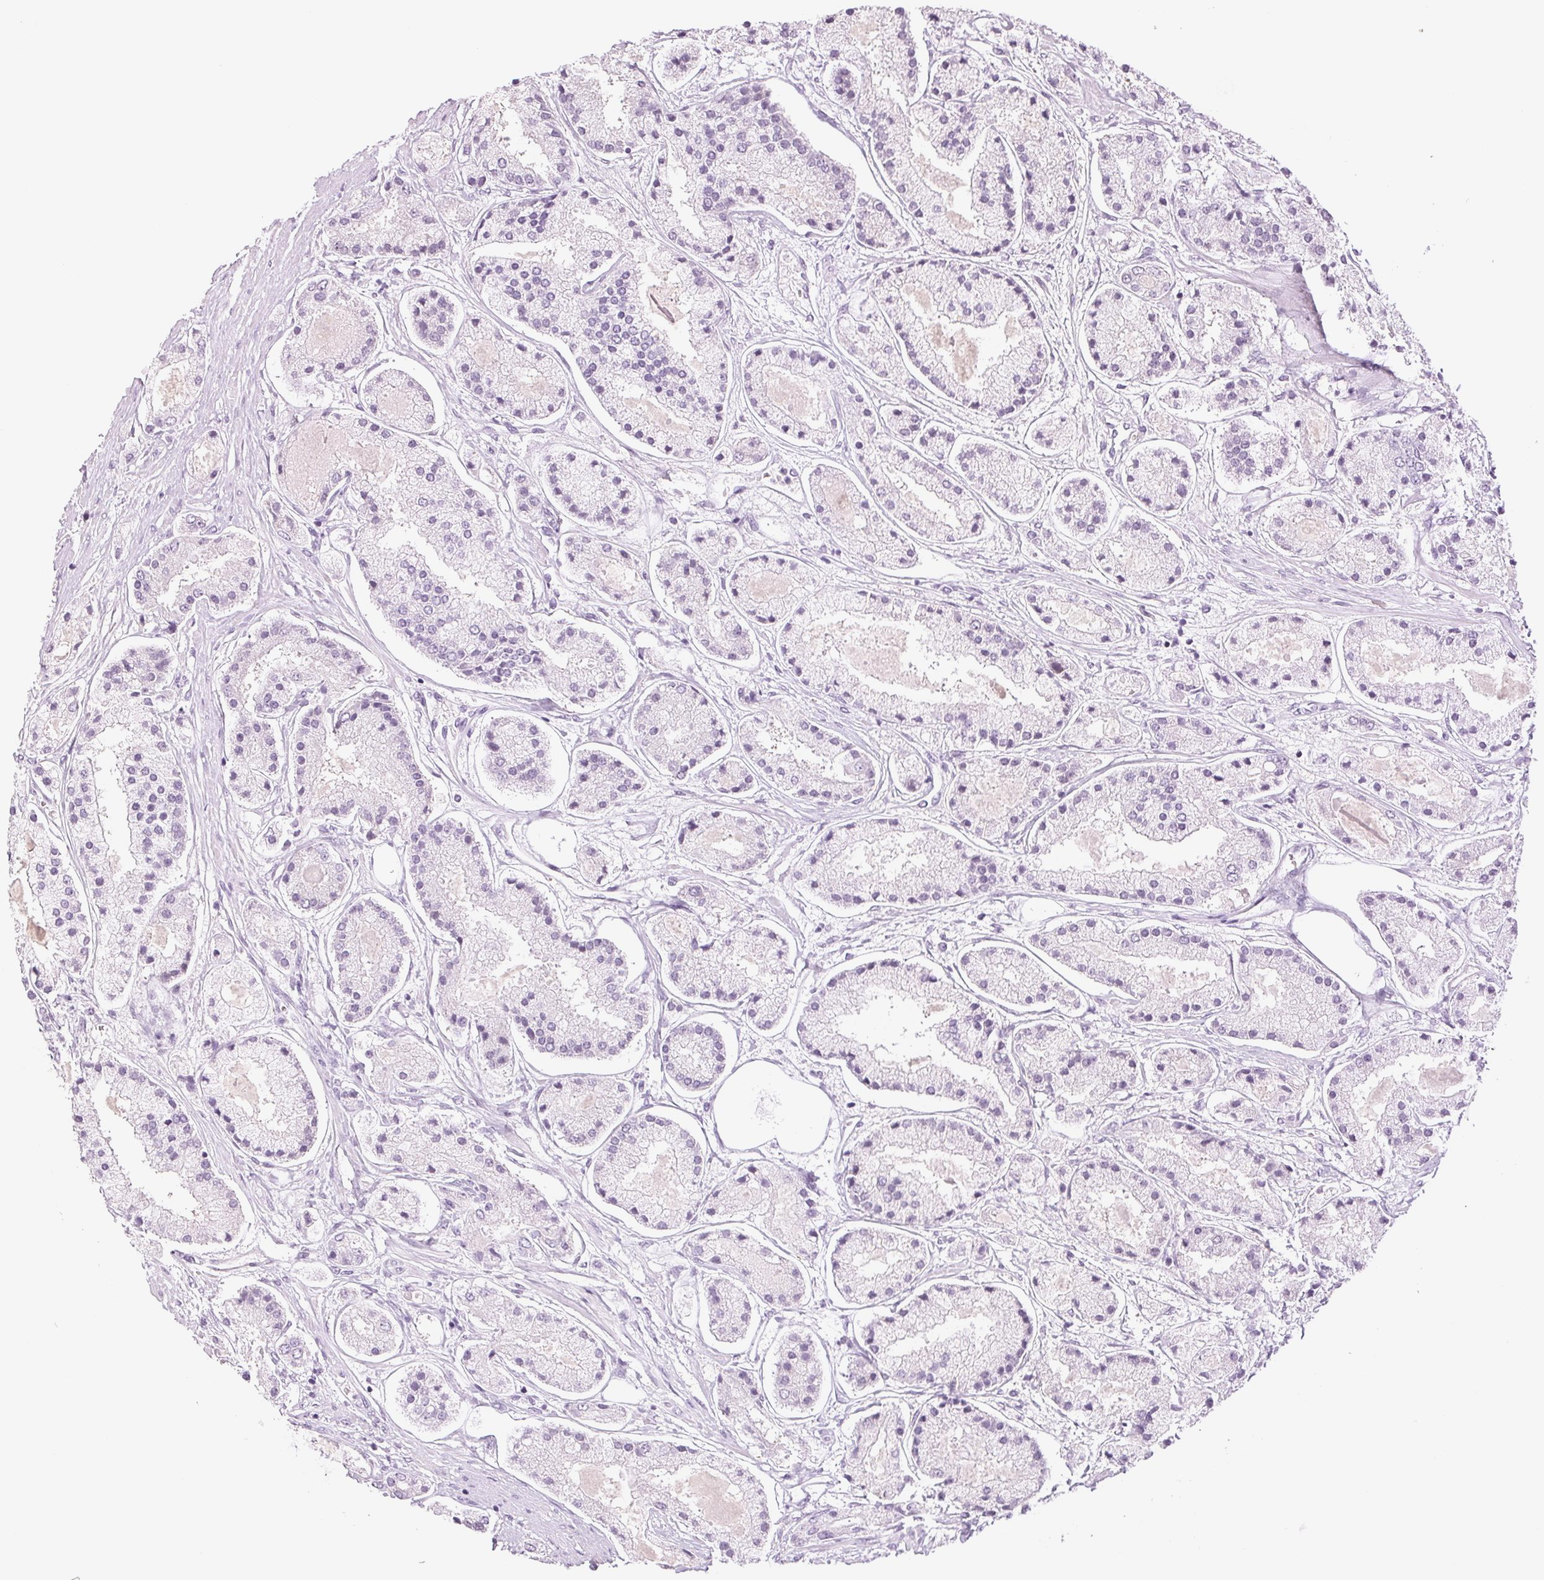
{"staining": {"intensity": "negative", "quantity": "none", "location": "none"}, "tissue": "prostate cancer", "cell_type": "Tumor cells", "image_type": "cancer", "snomed": [{"axis": "morphology", "description": "Adenocarcinoma, High grade"}, {"axis": "topography", "description": "Prostate"}], "caption": "Prostate adenocarcinoma (high-grade) was stained to show a protein in brown. There is no significant expression in tumor cells.", "gene": "DNAJC6", "patient": {"sex": "male", "age": 67}}